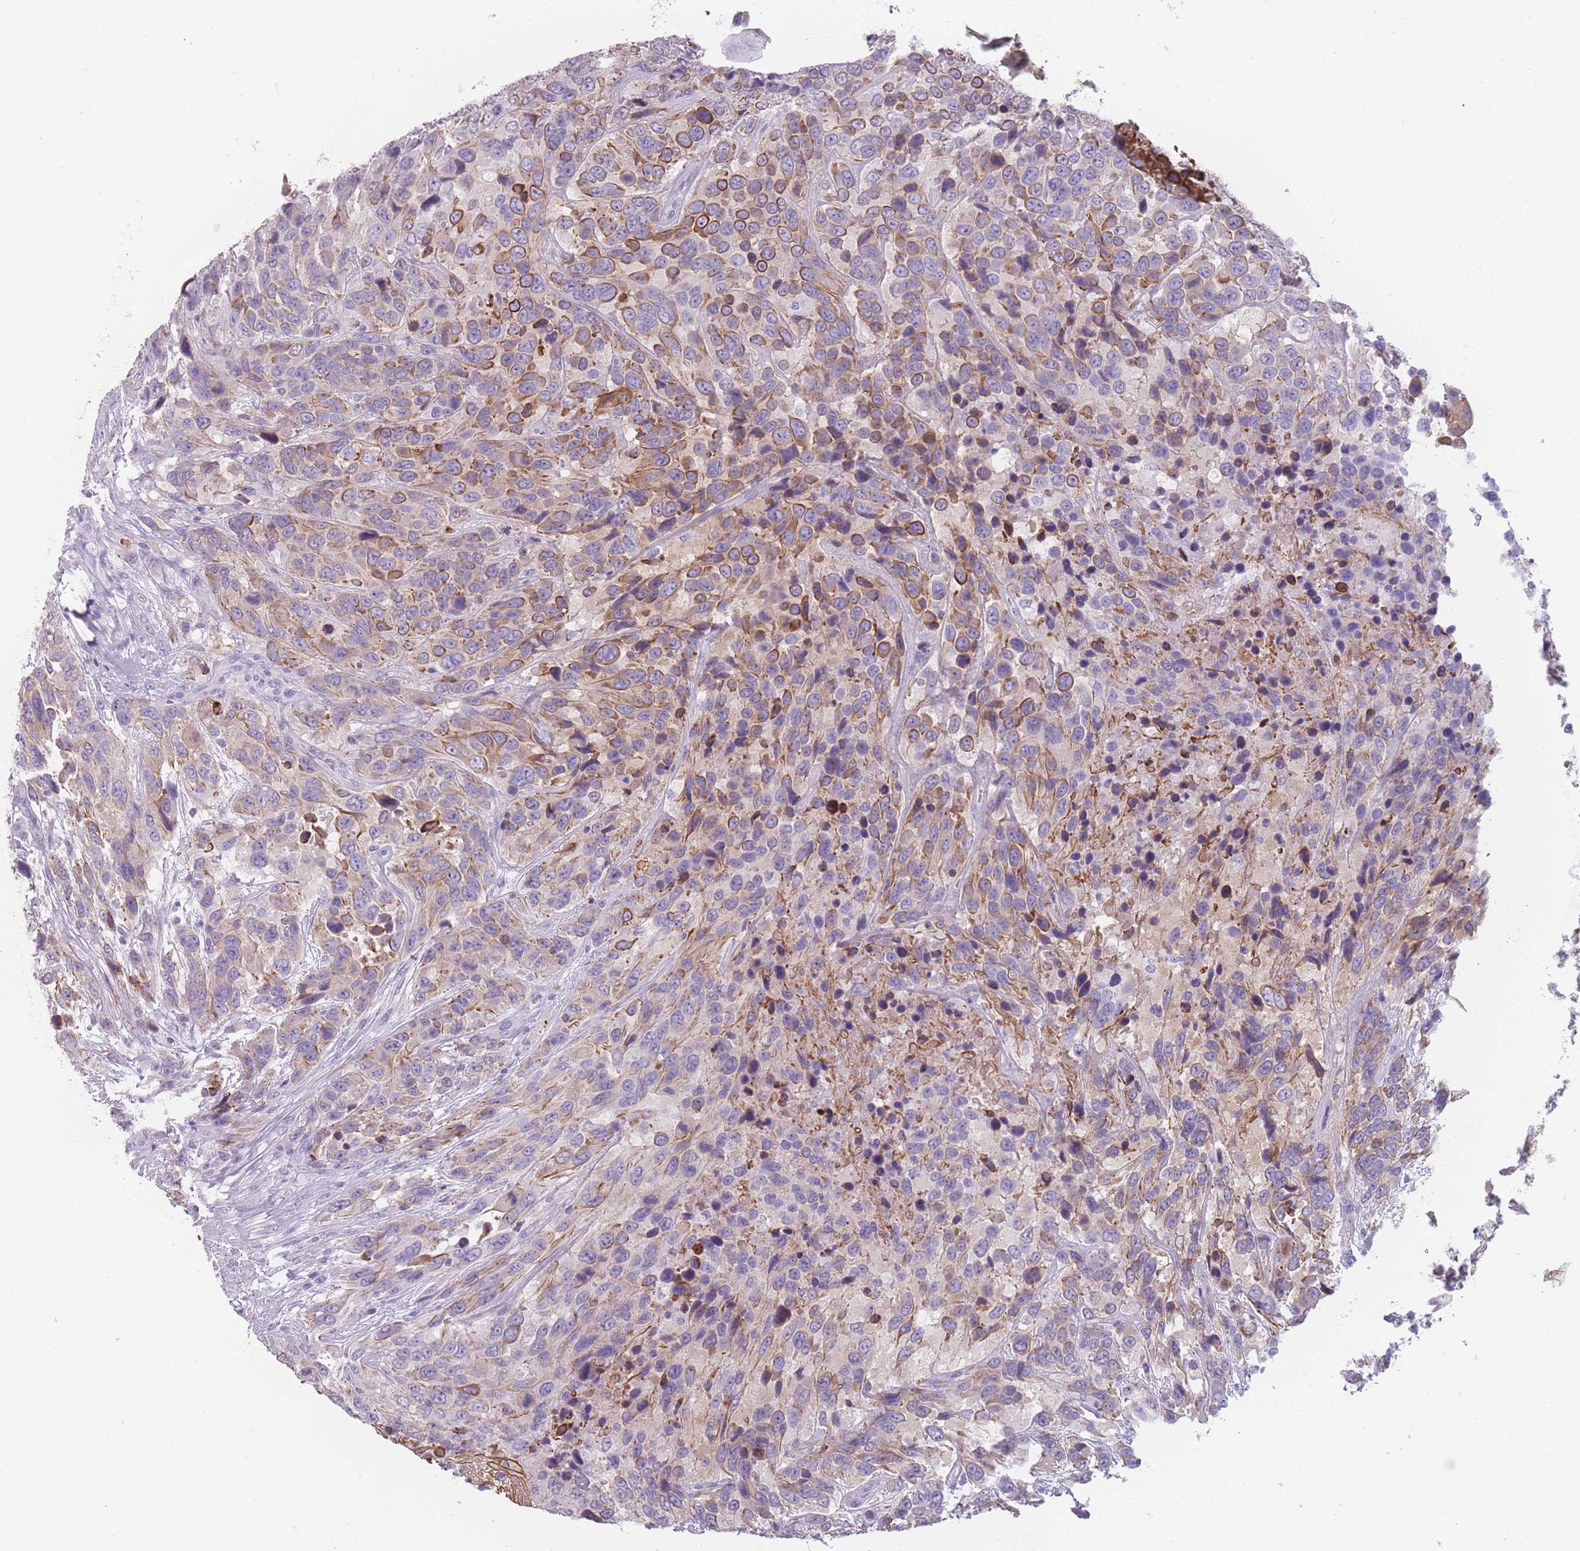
{"staining": {"intensity": "strong", "quantity": "25%-75%", "location": "cytoplasmic/membranous"}, "tissue": "urothelial cancer", "cell_type": "Tumor cells", "image_type": "cancer", "snomed": [{"axis": "morphology", "description": "Urothelial carcinoma, High grade"}, {"axis": "topography", "description": "Urinary bladder"}], "caption": "IHC (DAB (3,3'-diaminobenzidine)) staining of urothelial cancer reveals strong cytoplasmic/membranous protein positivity in approximately 25%-75% of tumor cells. (DAB IHC with brightfield microscopy, high magnification).", "gene": "PPFIA3", "patient": {"sex": "female", "age": 70}}